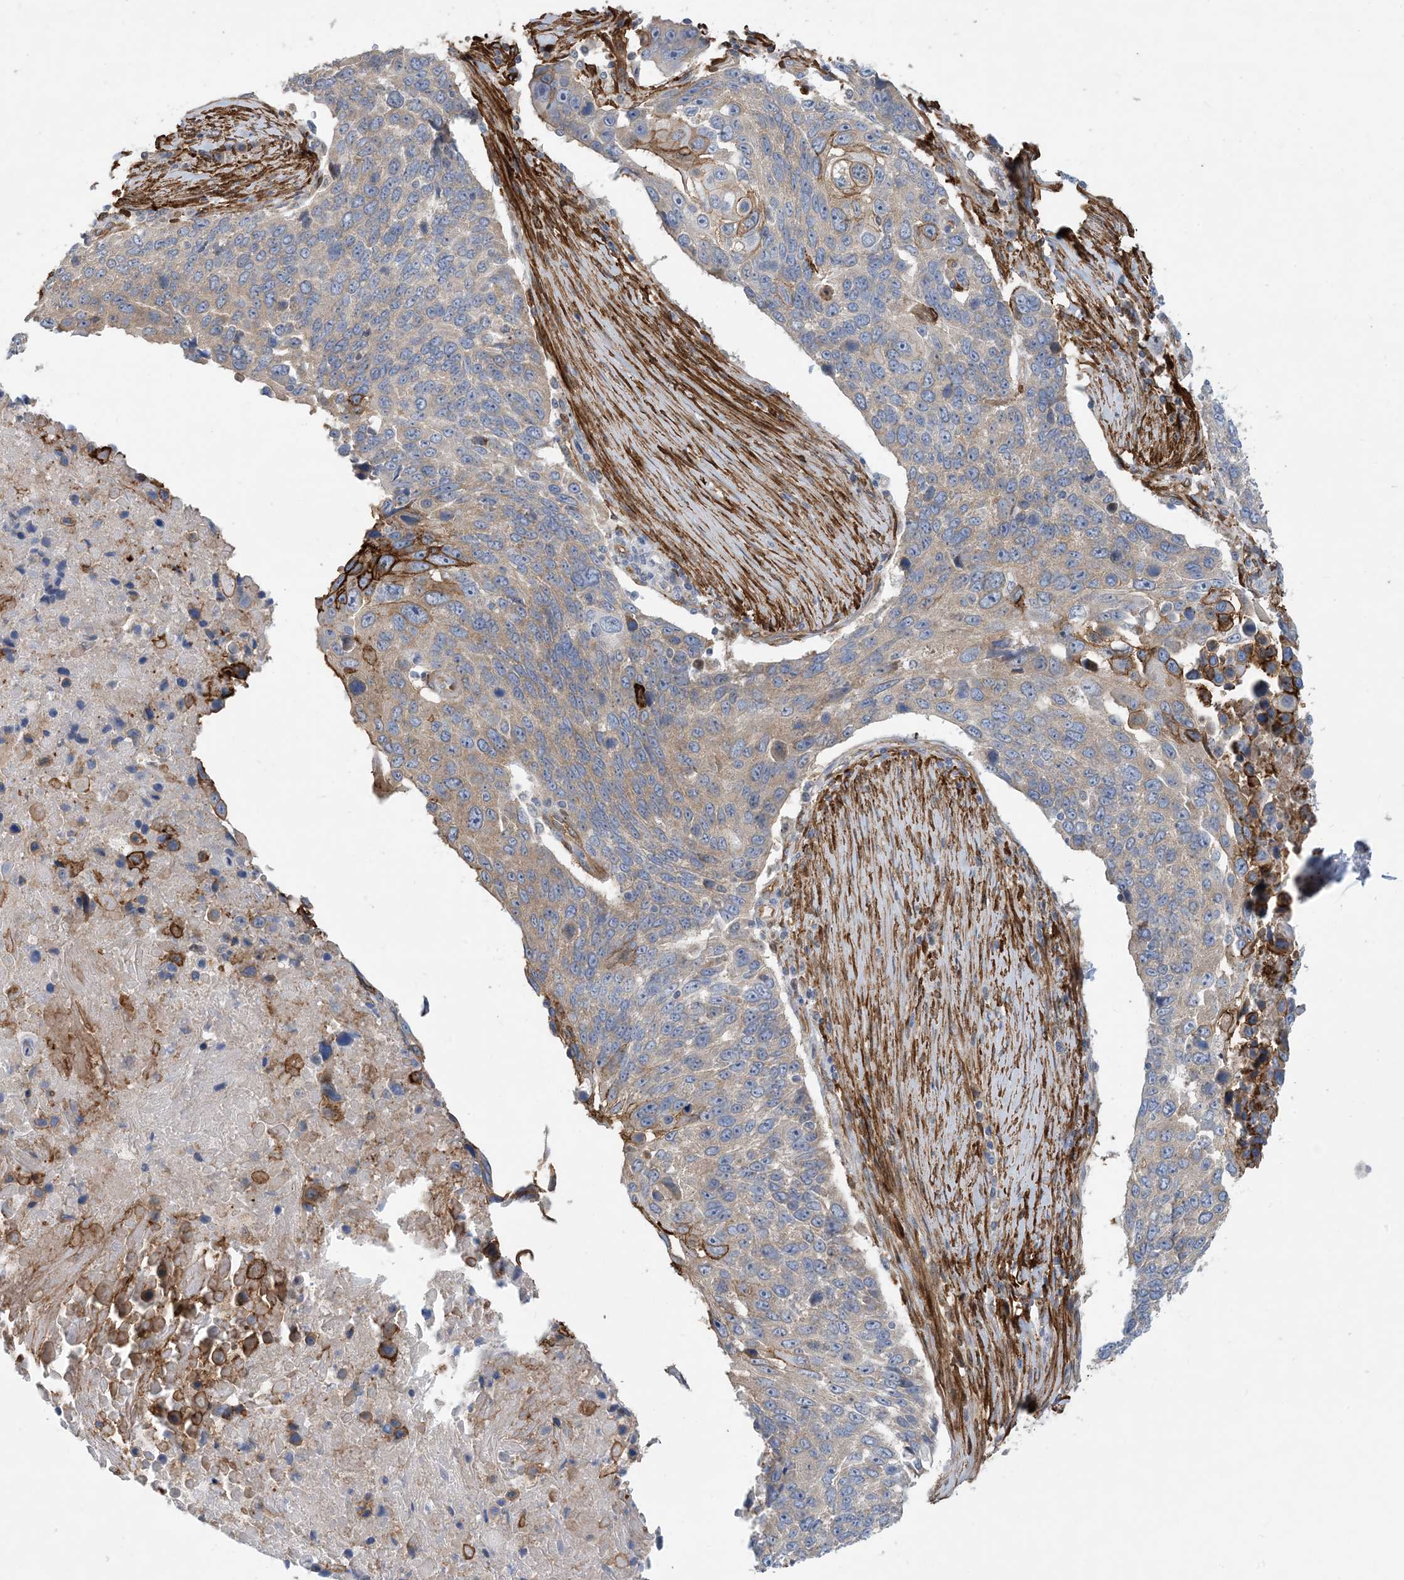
{"staining": {"intensity": "strong", "quantity": "<25%", "location": "cytoplasmic/membranous"}, "tissue": "lung cancer", "cell_type": "Tumor cells", "image_type": "cancer", "snomed": [{"axis": "morphology", "description": "Squamous cell carcinoma, NOS"}, {"axis": "topography", "description": "Lung"}], "caption": "Immunohistochemical staining of human squamous cell carcinoma (lung) displays medium levels of strong cytoplasmic/membranous positivity in approximately <25% of tumor cells.", "gene": "EIF2A", "patient": {"sex": "male", "age": 66}}